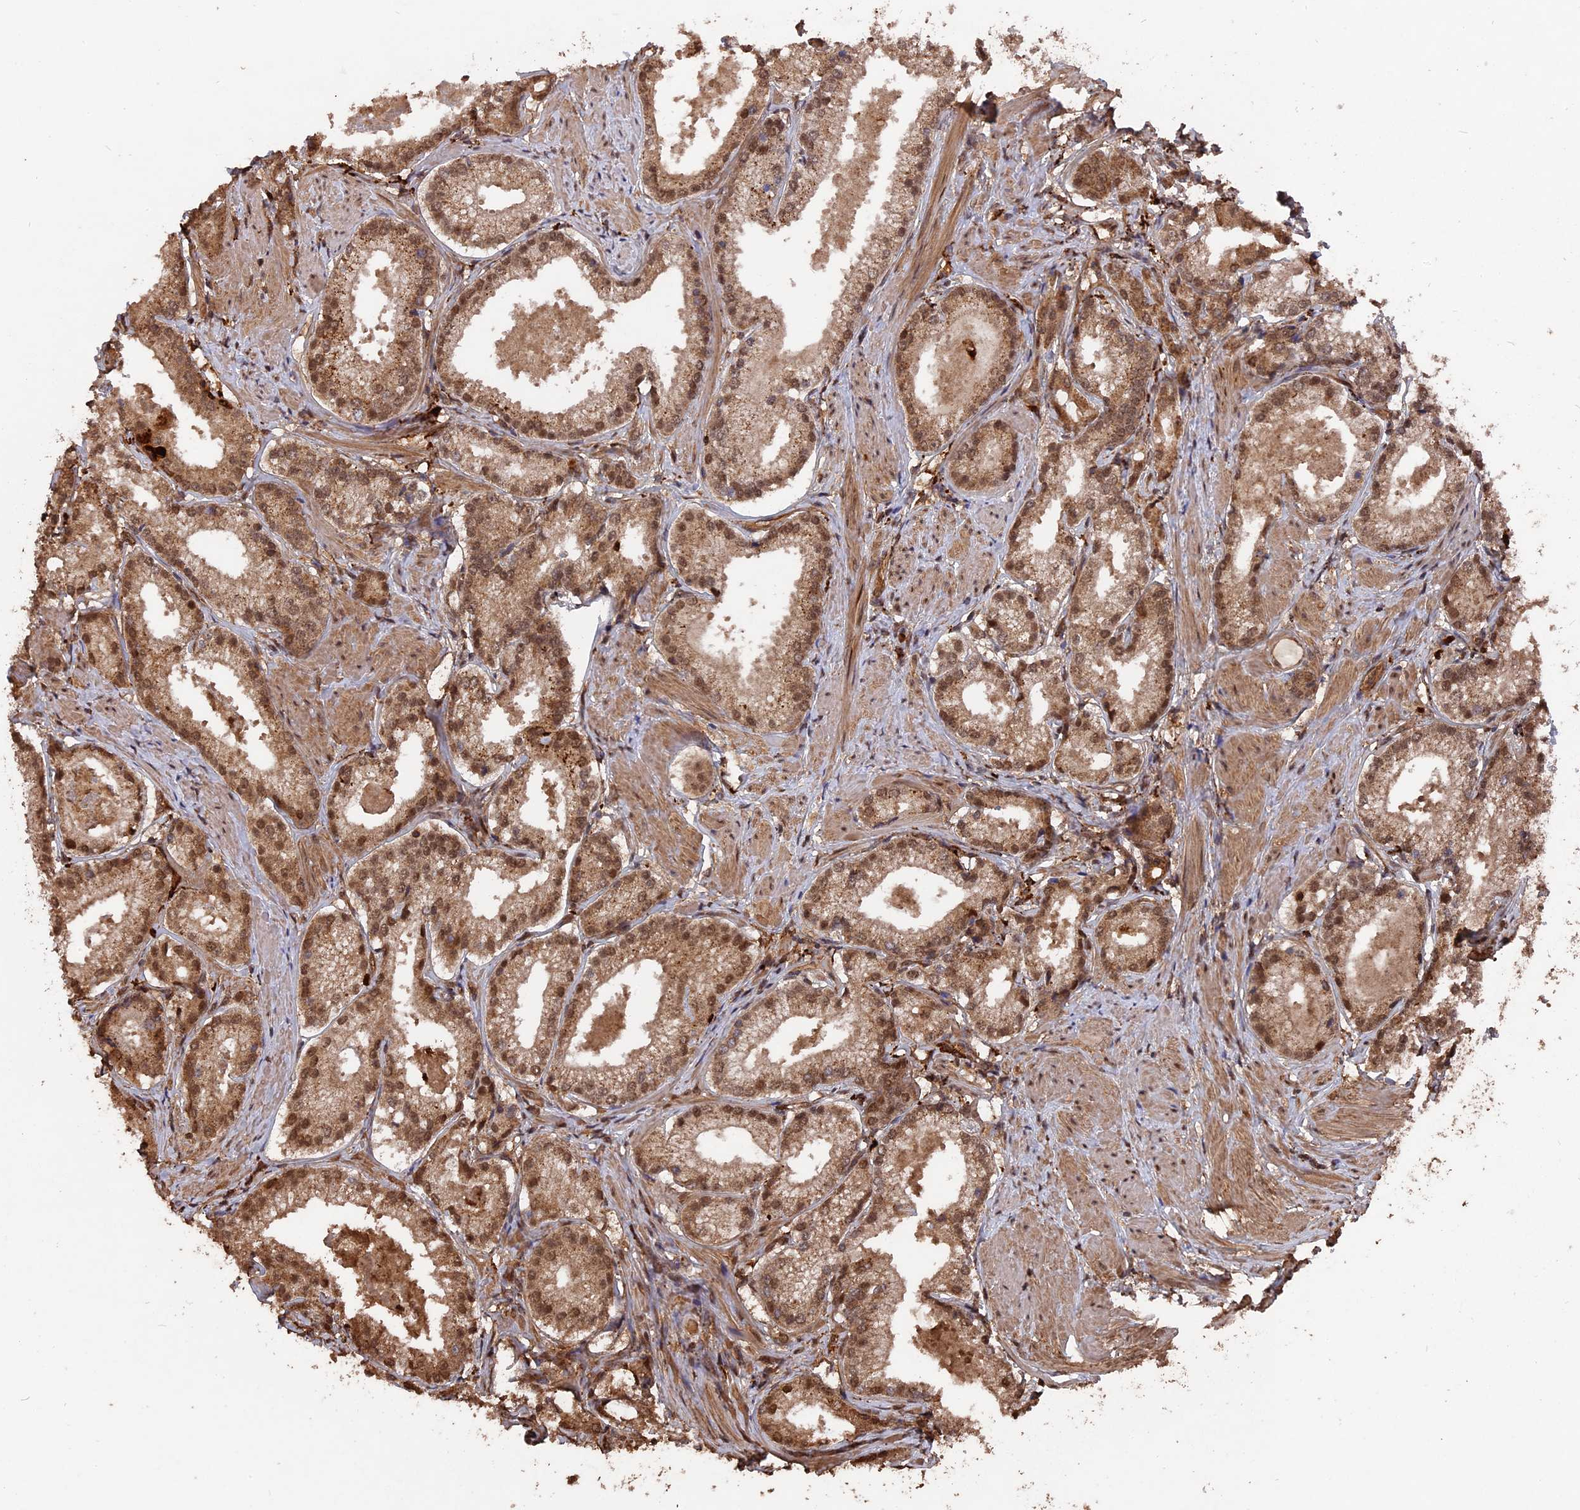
{"staining": {"intensity": "moderate", "quantity": ">75%", "location": "cytoplasmic/membranous,nuclear"}, "tissue": "prostate cancer", "cell_type": "Tumor cells", "image_type": "cancer", "snomed": [{"axis": "morphology", "description": "Adenocarcinoma, Low grade"}, {"axis": "topography", "description": "Prostate"}], "caption": "DAB (3,3'-diaminobenzidine) immunohistochemical staining of prostate low-grade adenocarcinoma exhibits moderate cytoplasmic/membranous and nuclear protein positivity in about >75% of tumor cells. Nuclei are stained in blue.", "gene": "TELO2", "patient": {"sex": "male", "age": 57}}